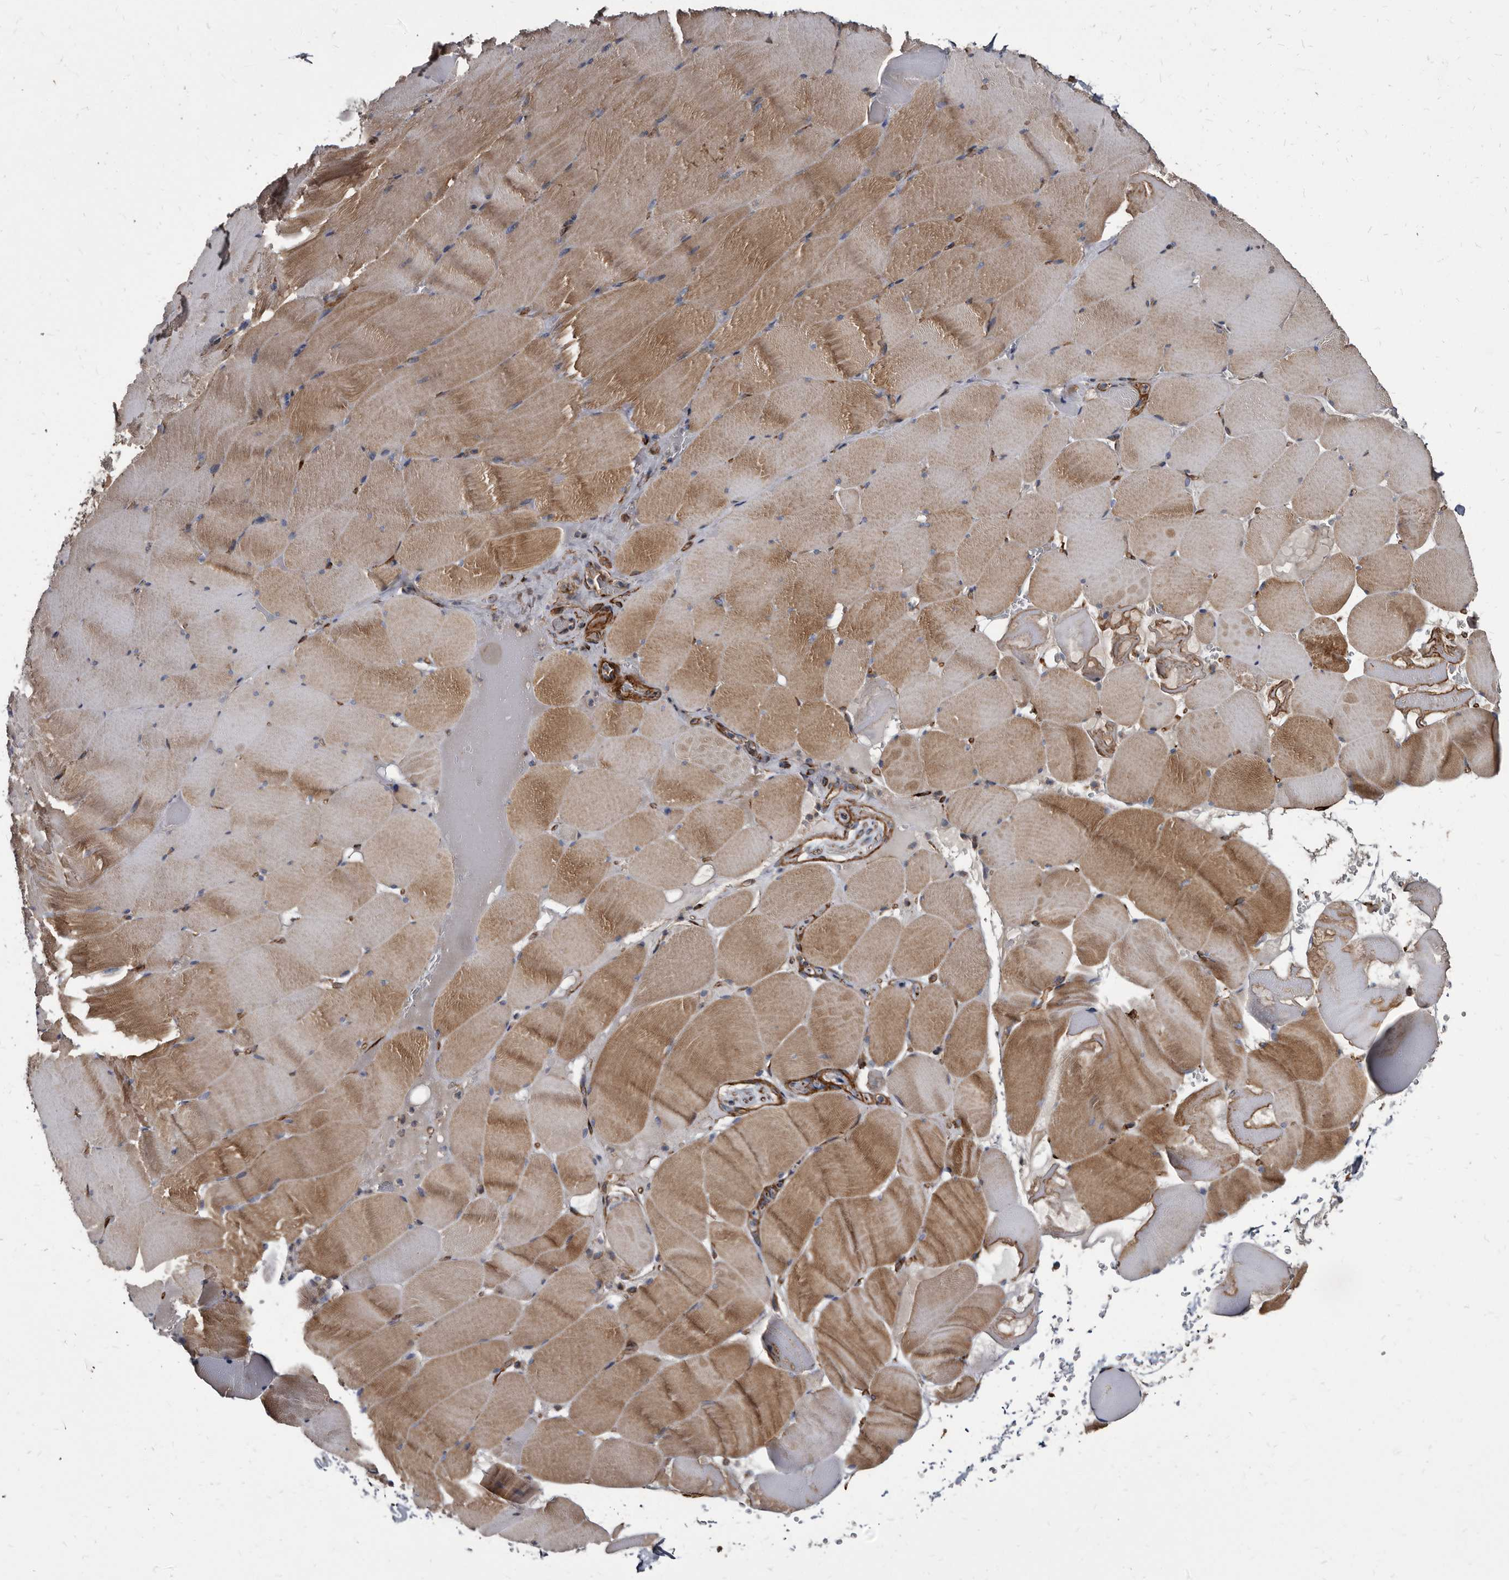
{"staining": {"intensity": "moderate", "quantity": ">75%", "location": "cytoplasmic/membranous"}, "tissue": "skeletal muscle", "cell_type": "Myocytes", "image_type": "normal", "snomed": [{"axis": "morphology", "description": "Normal tissue, NOS"}, {"axis": "topography", "description": "Skeletal muscle"}], "caption": "Immunohistochemistry (DAB) staining of benign human skeletal muscle reveals moderate cytoplasmic/membranous protein expression in approximately >75% of myocytes. (brown staining indicates protein expression, while blue staining denotes nuclei).", "gene": "KCTD20", "patient": {"sex": "male", "age": 62}}